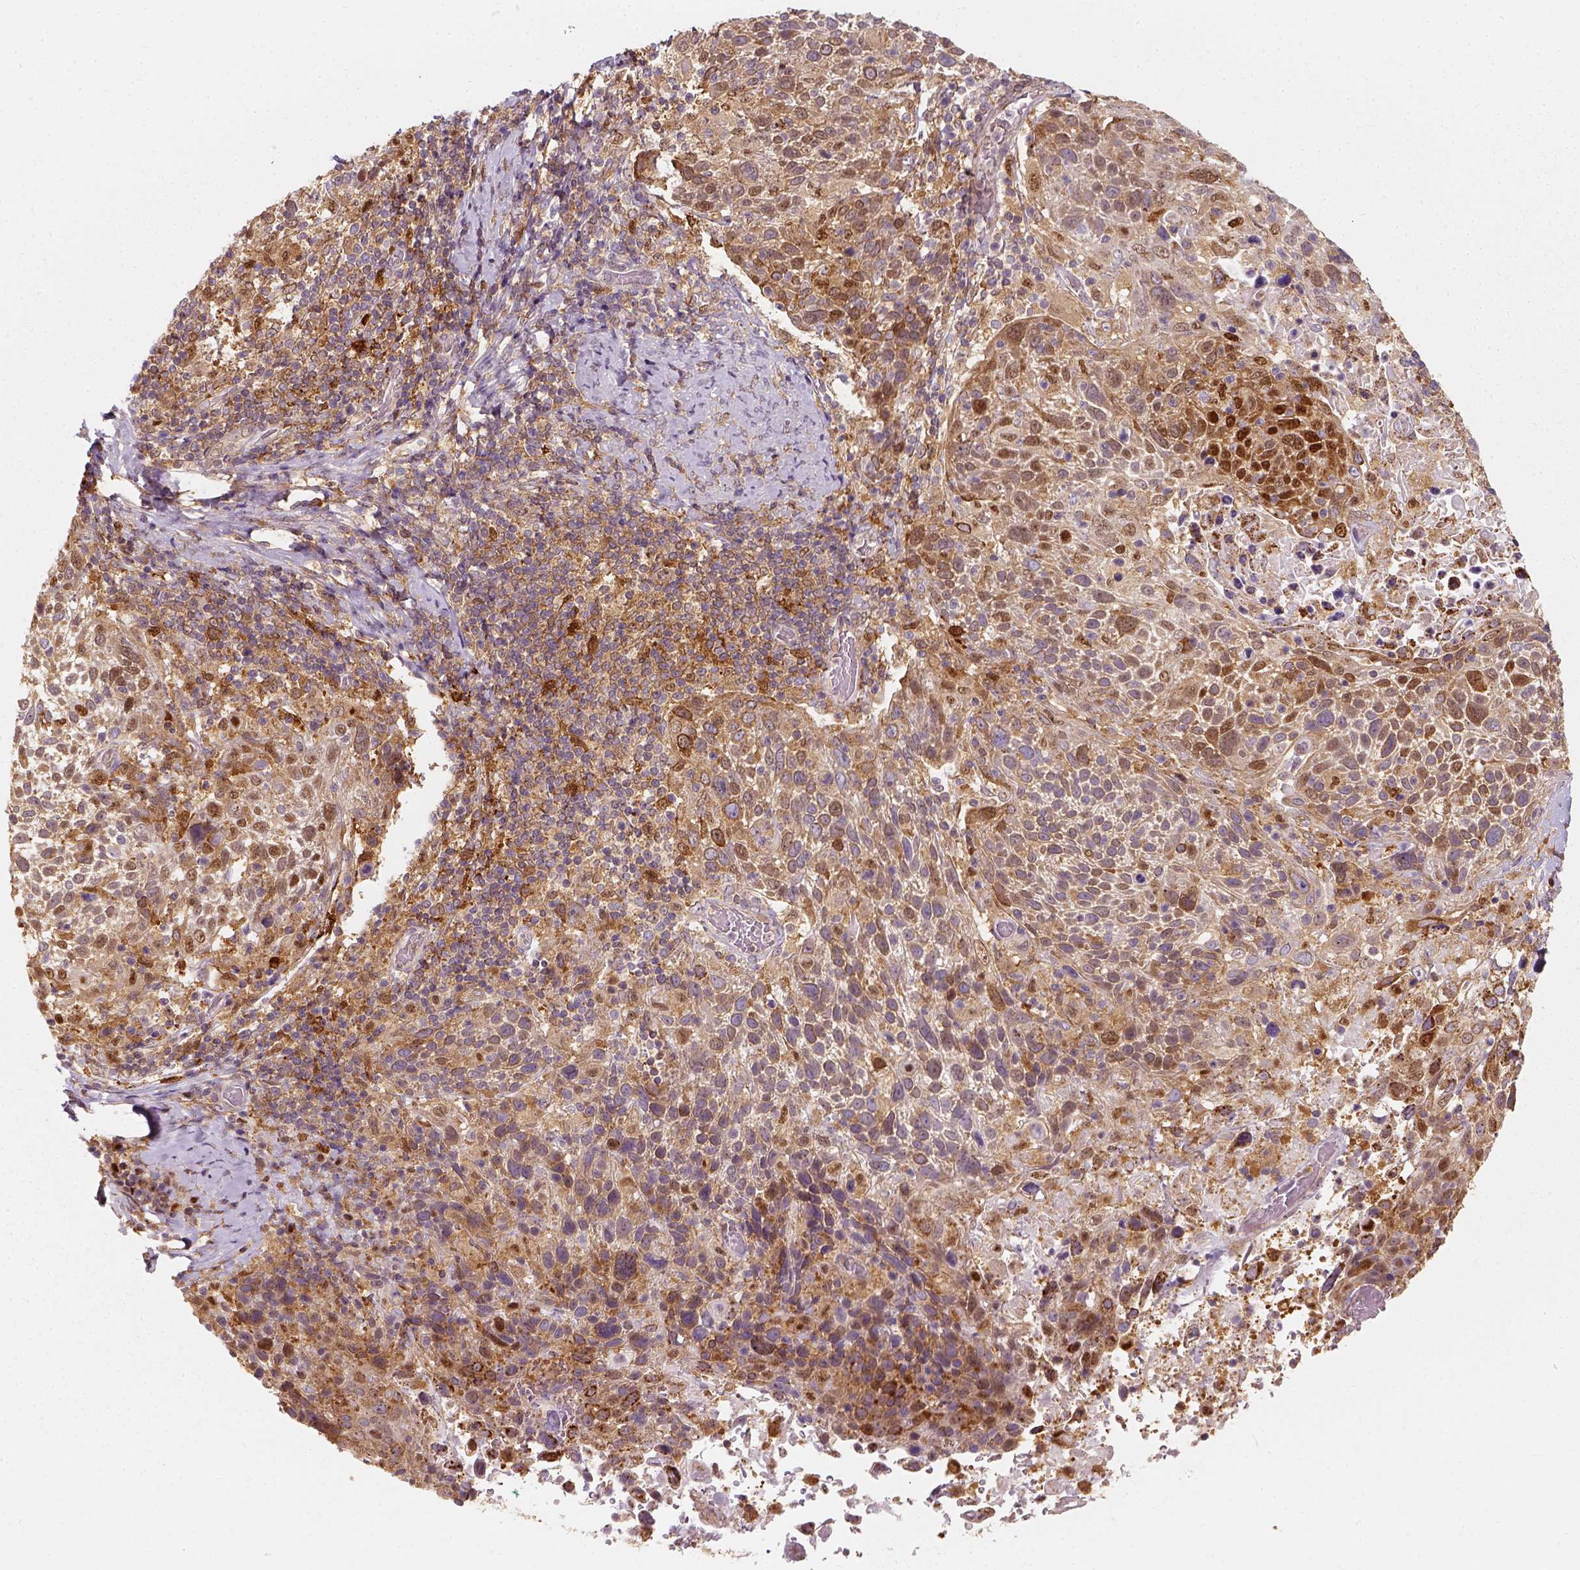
{"staining": {"intensity": "strong", "quantity": "<25%", "location": "cytoplasmic/membranous,nuclear"}, "tissue": "cervical cancer", "cell_type": "Tumor cells", "image_type": "cancer", "snomed": [{"axis": "morphology", "description": "Squamous cell carcinoma, NOS"}, {"axis": "topography", "description": "Cervix"}], "caption": "Protein staining of cervical cancer (squamous cell carcinoma) tissue shows strong cytoplasmic/membranous and nuclear expression in about <25% of tumor cells.", "gene": "SQSTM1", "patient": {"sex": "female", "age": 61}}